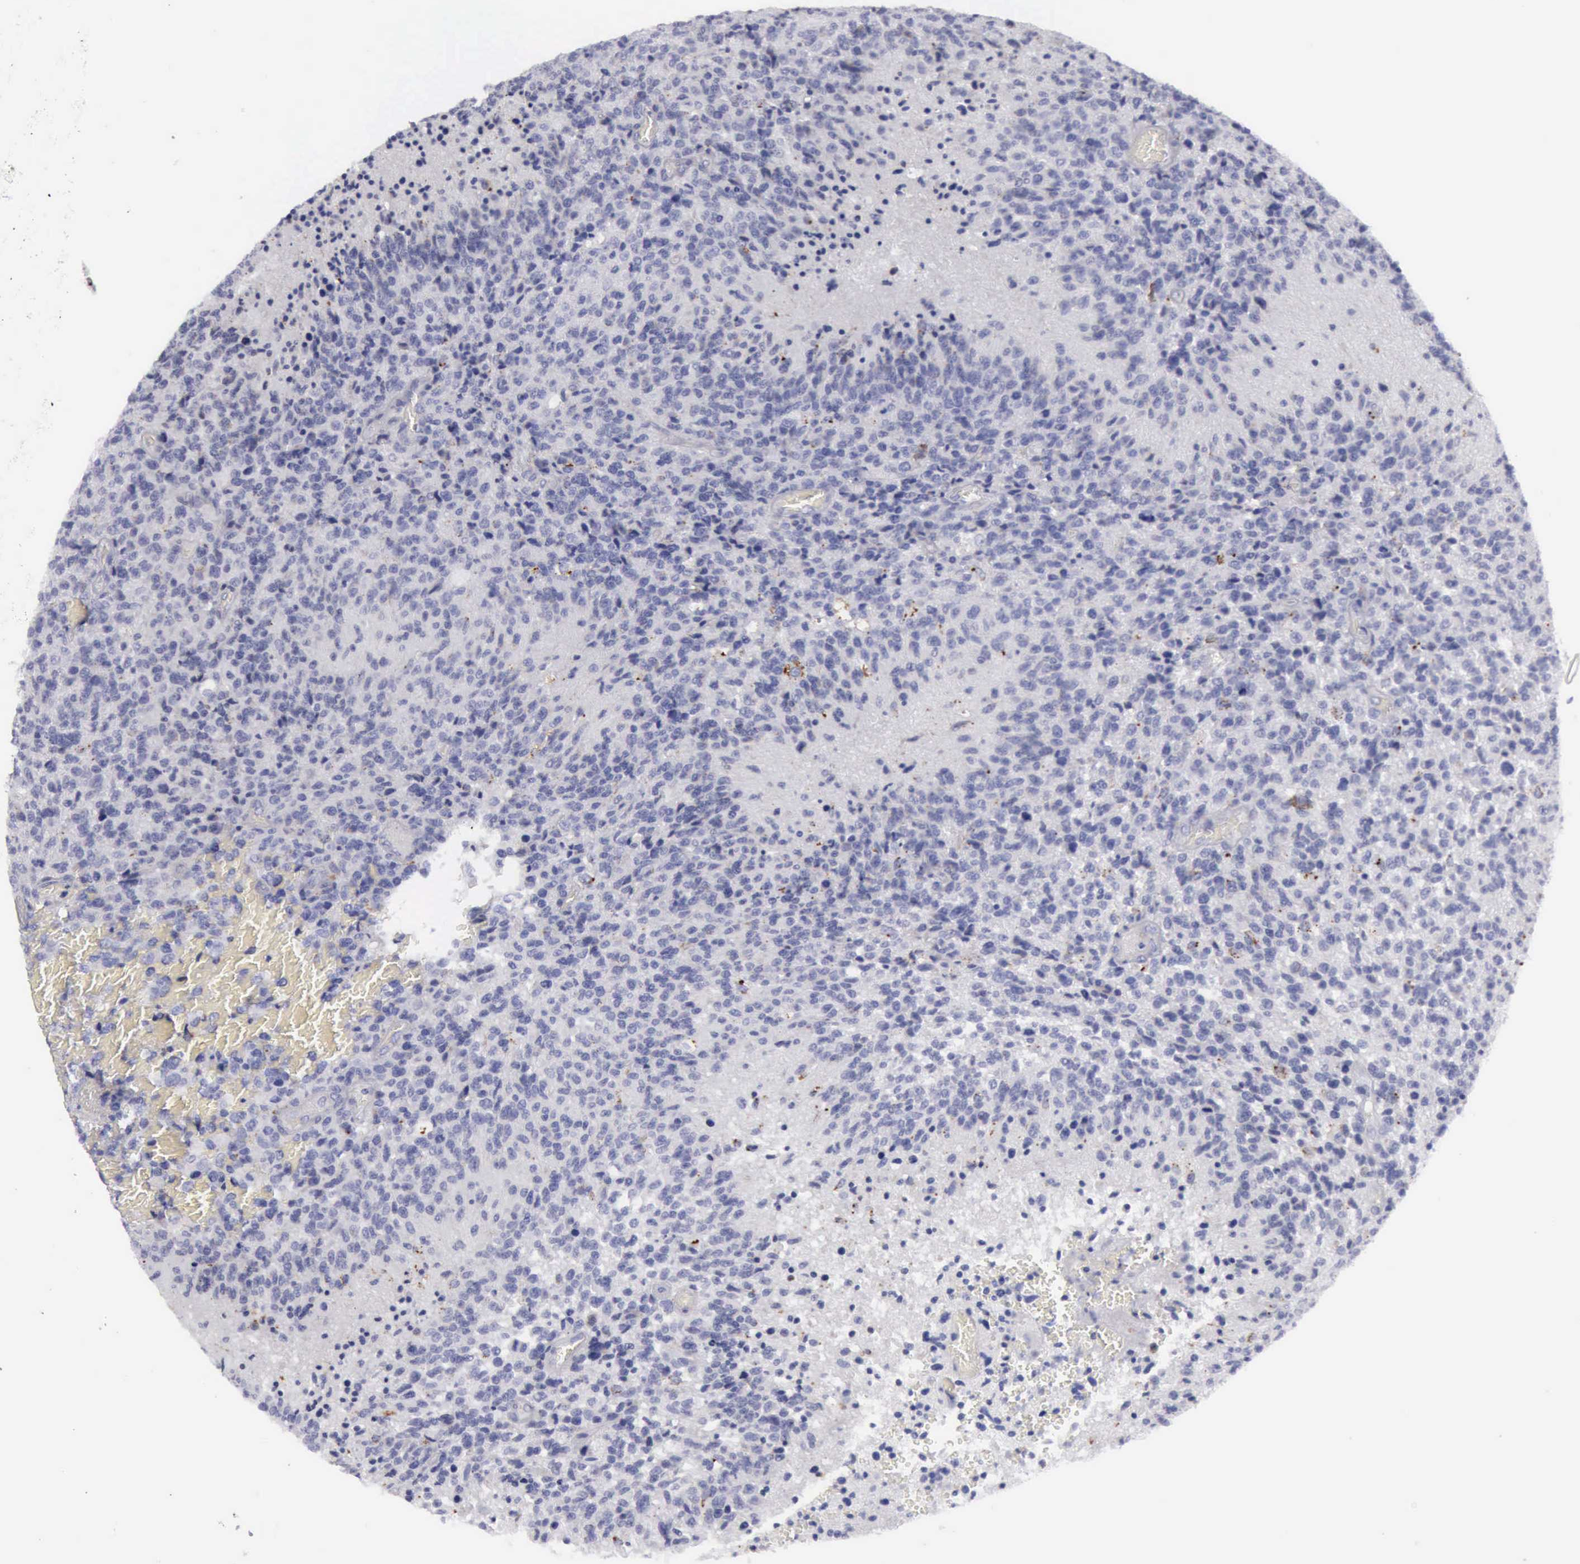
{"staining": {"intensity": "negative", "quantity": "none", "location": "none"}, "tissue": "glioma", "cell_type": "Tumor cells", "image_type": "cancer", "snomed": [{"axis": "morphology", "description": "Glioma, malignant, High grade"}, {"axis": "topography", "description": "Brain"}], "caption": "DAB immunohistochemical staining of glioma shows no significant positivity in tumor cells.", "gene": "CTSS", "patient": {"sex": "male", "age": 36}}